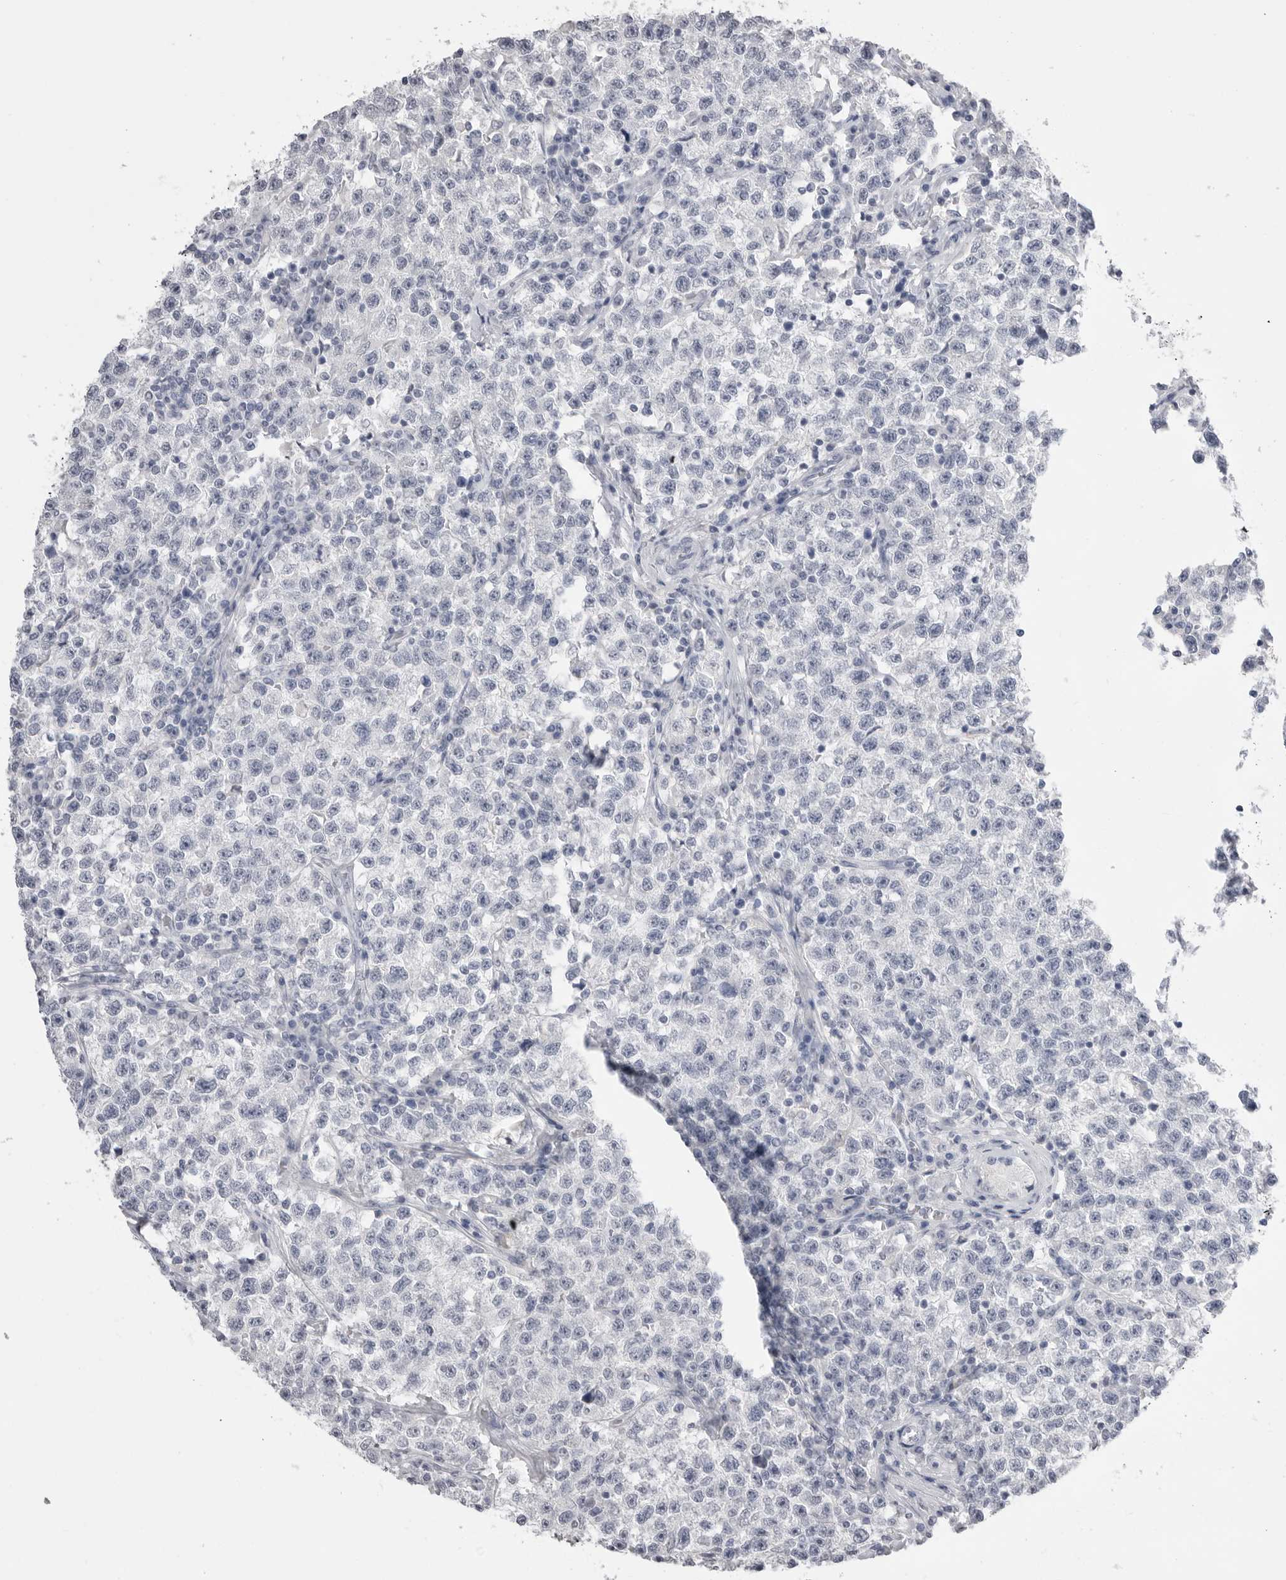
{"staining": {"intensity": "negative", "quantity": "none", "location": "none"}, "tissue": "testis cancer", "cell_type": "Tumor cells", "image_type": "cancer", "snomed": [{"axis": "morphology", "description": "Seminoma, NOS"}, {"axis": "topography", "description": "Testis"}], "caption": "This photomicrograph is of testis seminoma stained with immunohistochemistry to label a protein in brown with the nuclei are counter-stained blue. There is no staining in tumor cells.", "gene": "CPB1", "patient": {"sex": "male", "age": 22}}